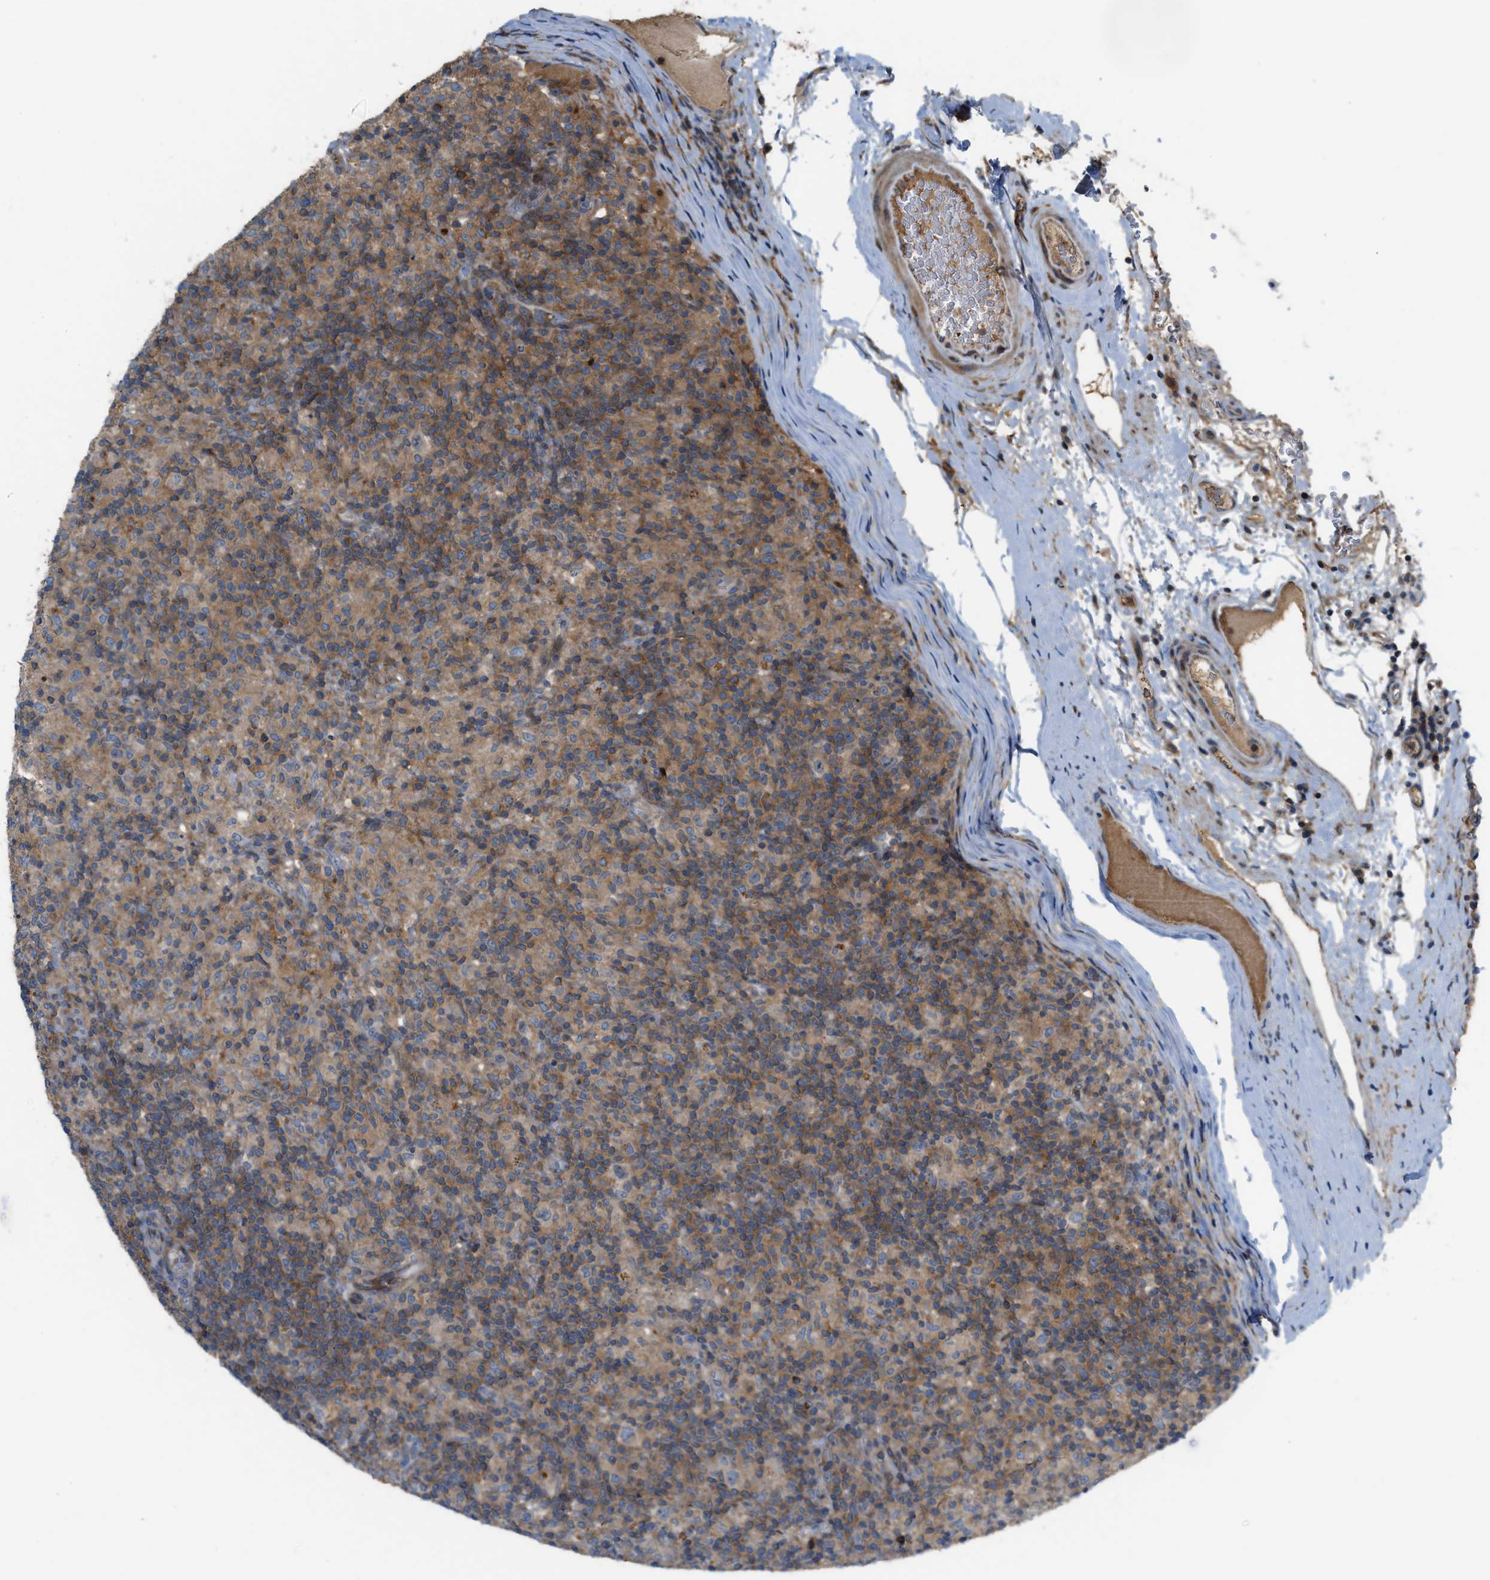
{"staining": {"intensity": "weak", "quantity": ">75%", "location": "cytoplasmic/membranous"}, "tissue": "lymphoma", "cell_type": "Tumor cells", "image_type": "cancer", "snomed": [{"axis": "morphology", "description": "Hodgkin's disease, NOS"}, {"axis": "topography", "description": "Lymph node"}], "caption": "This is an image of IHC staining of Hodgkin's disease, which shows weak expression in the cytoplasmic/membranous of tumor cells.", "gene": "DIPK1A", "patient": {"sex": "male", "age": 70}}